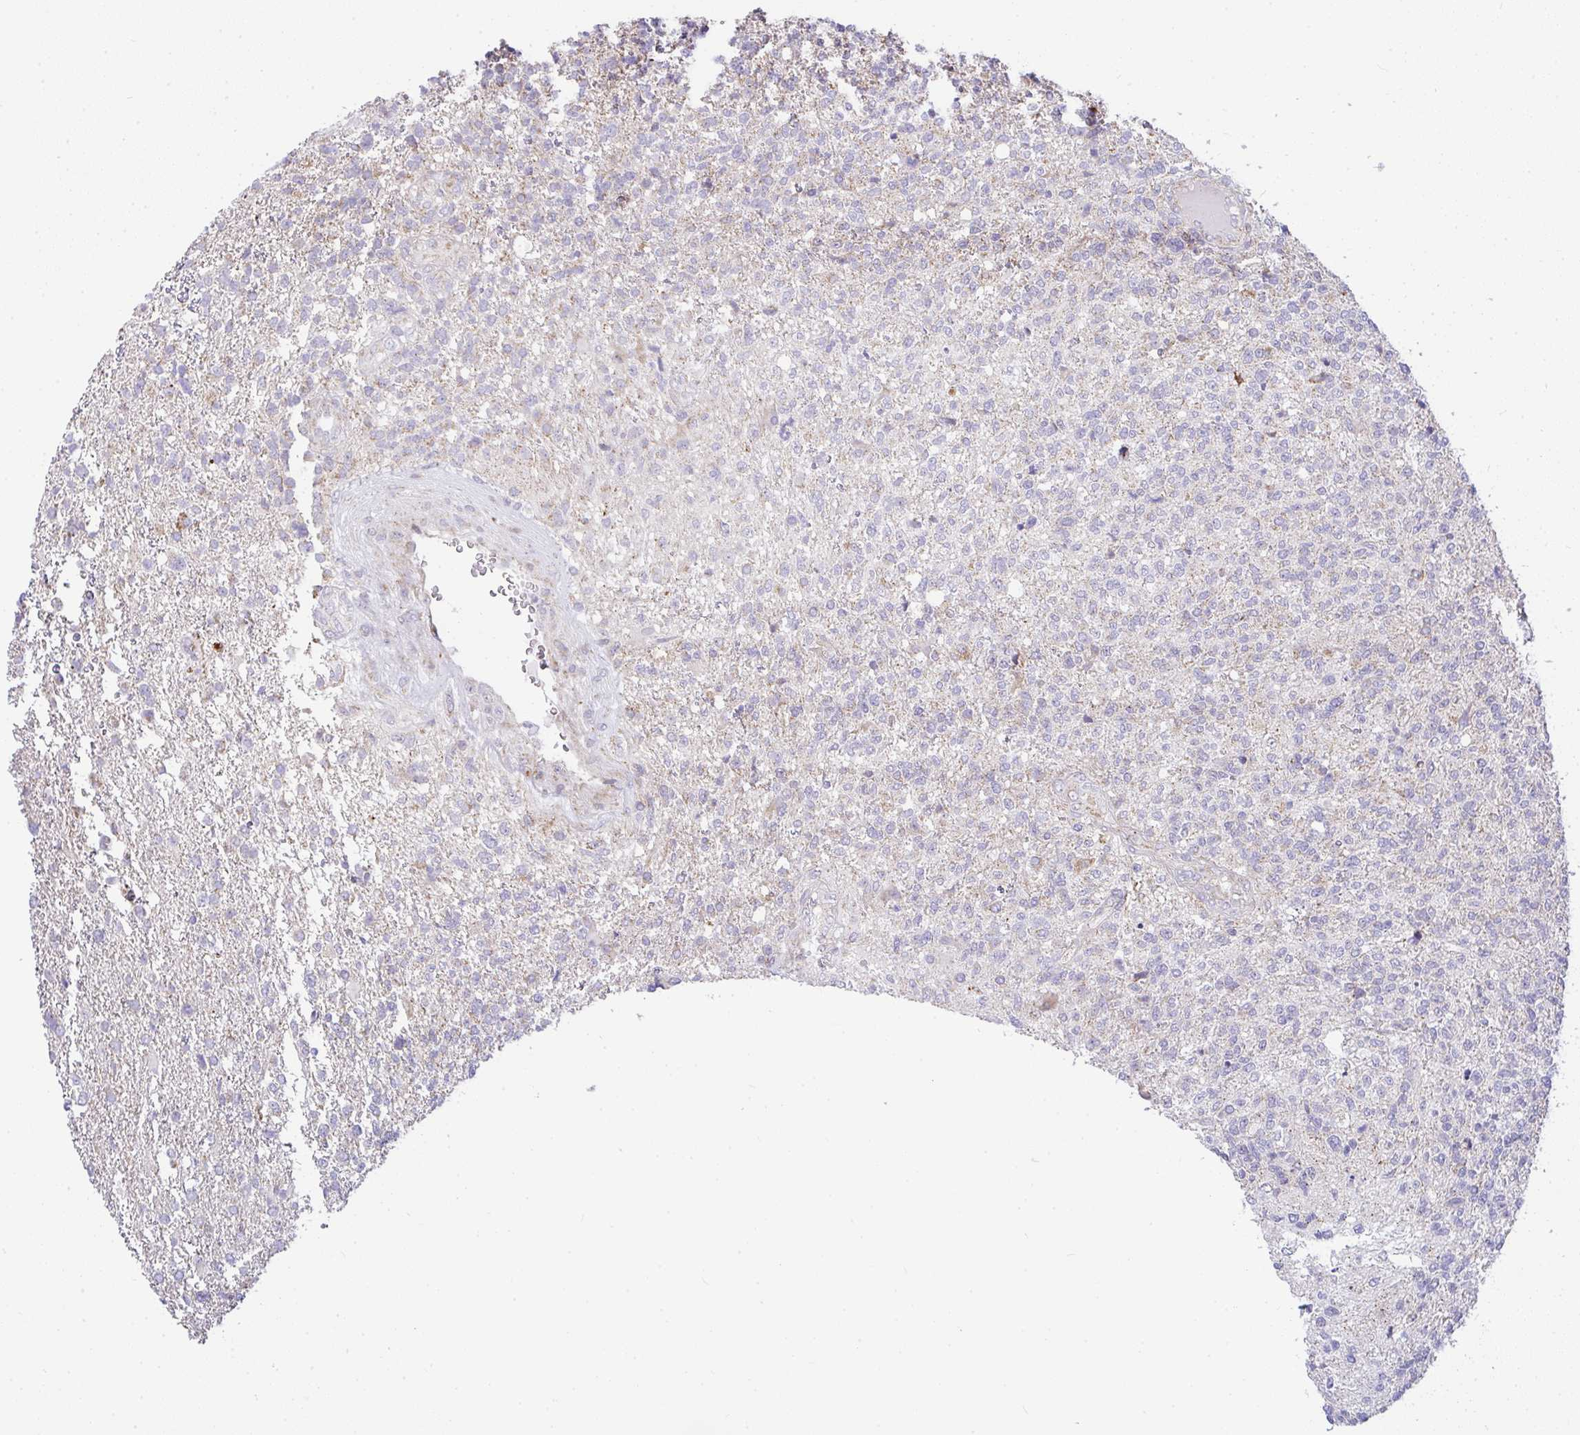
{"staining": {"intensity": "negative", "quantity": "none", "location": "none"}, "tissue": "glioma", "cell_type": "Tumor cells", "image_type": "cancer", "snomed": [{"axis": "morphology", "description": "Glioma, malignant, High grade"}, {"axis": "topography", "description": "Brain"}], "caption": "A photomicrograph of malignant glioma (high-grade) stained for a protein demonstrates no brown staining in tumor cells.", "gene": "SRRM4", "patient": {"sex": "male", "age": 56}}